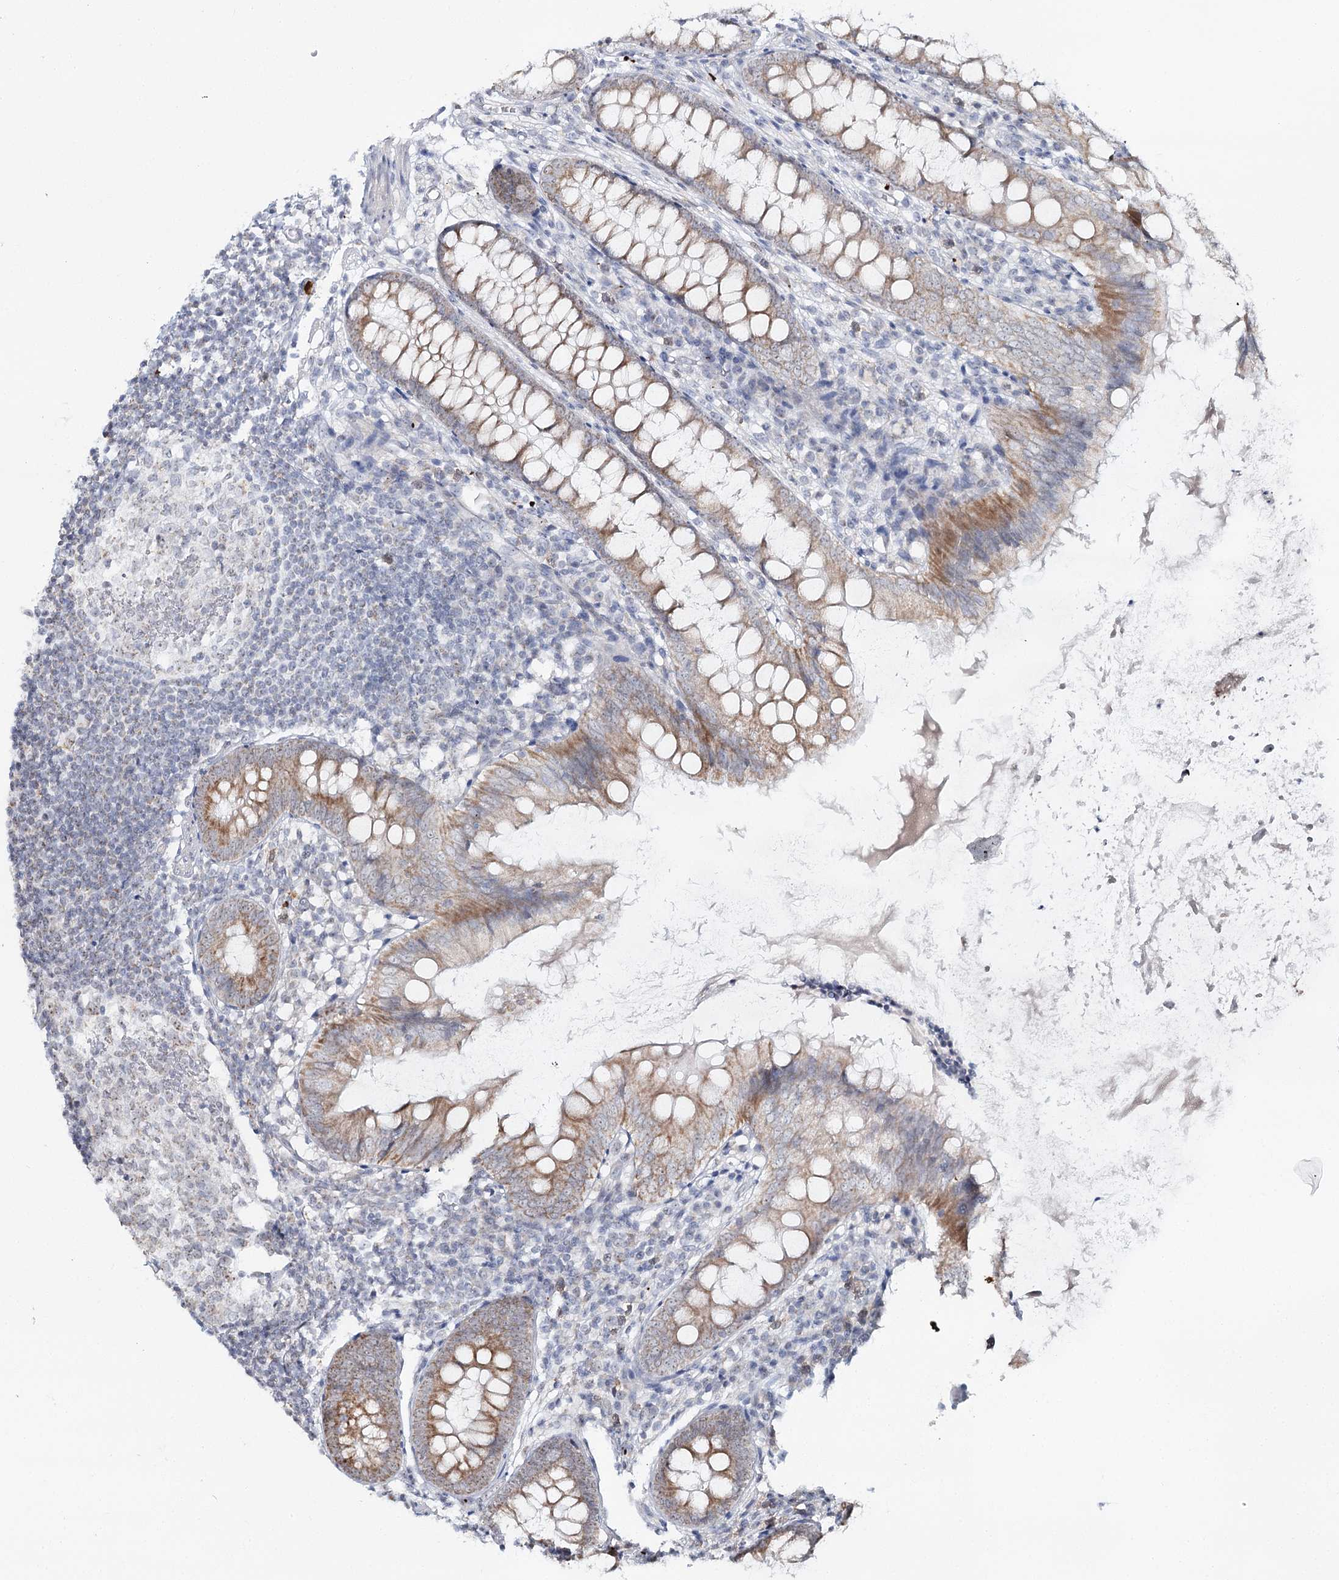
{"staining": {"intensity": "moderate", "quantity": ">75%", "location": "cytoplasmic/membranous"}, "tissue": "appendix", "cell_type": "Glandular cells", "image_type": "normal", "snomed": [{"axis": "morphology", "description": "Normal tissue, NOS"}, {"axis": "topography", "description": "Appendix"}], "caption": "Moderate cytoplasmic/membranous expression is present in about >75% of glandular cells in benign appendix.", "gene": "ATAD1", "patient": {"sex": "female", "age": 77}}